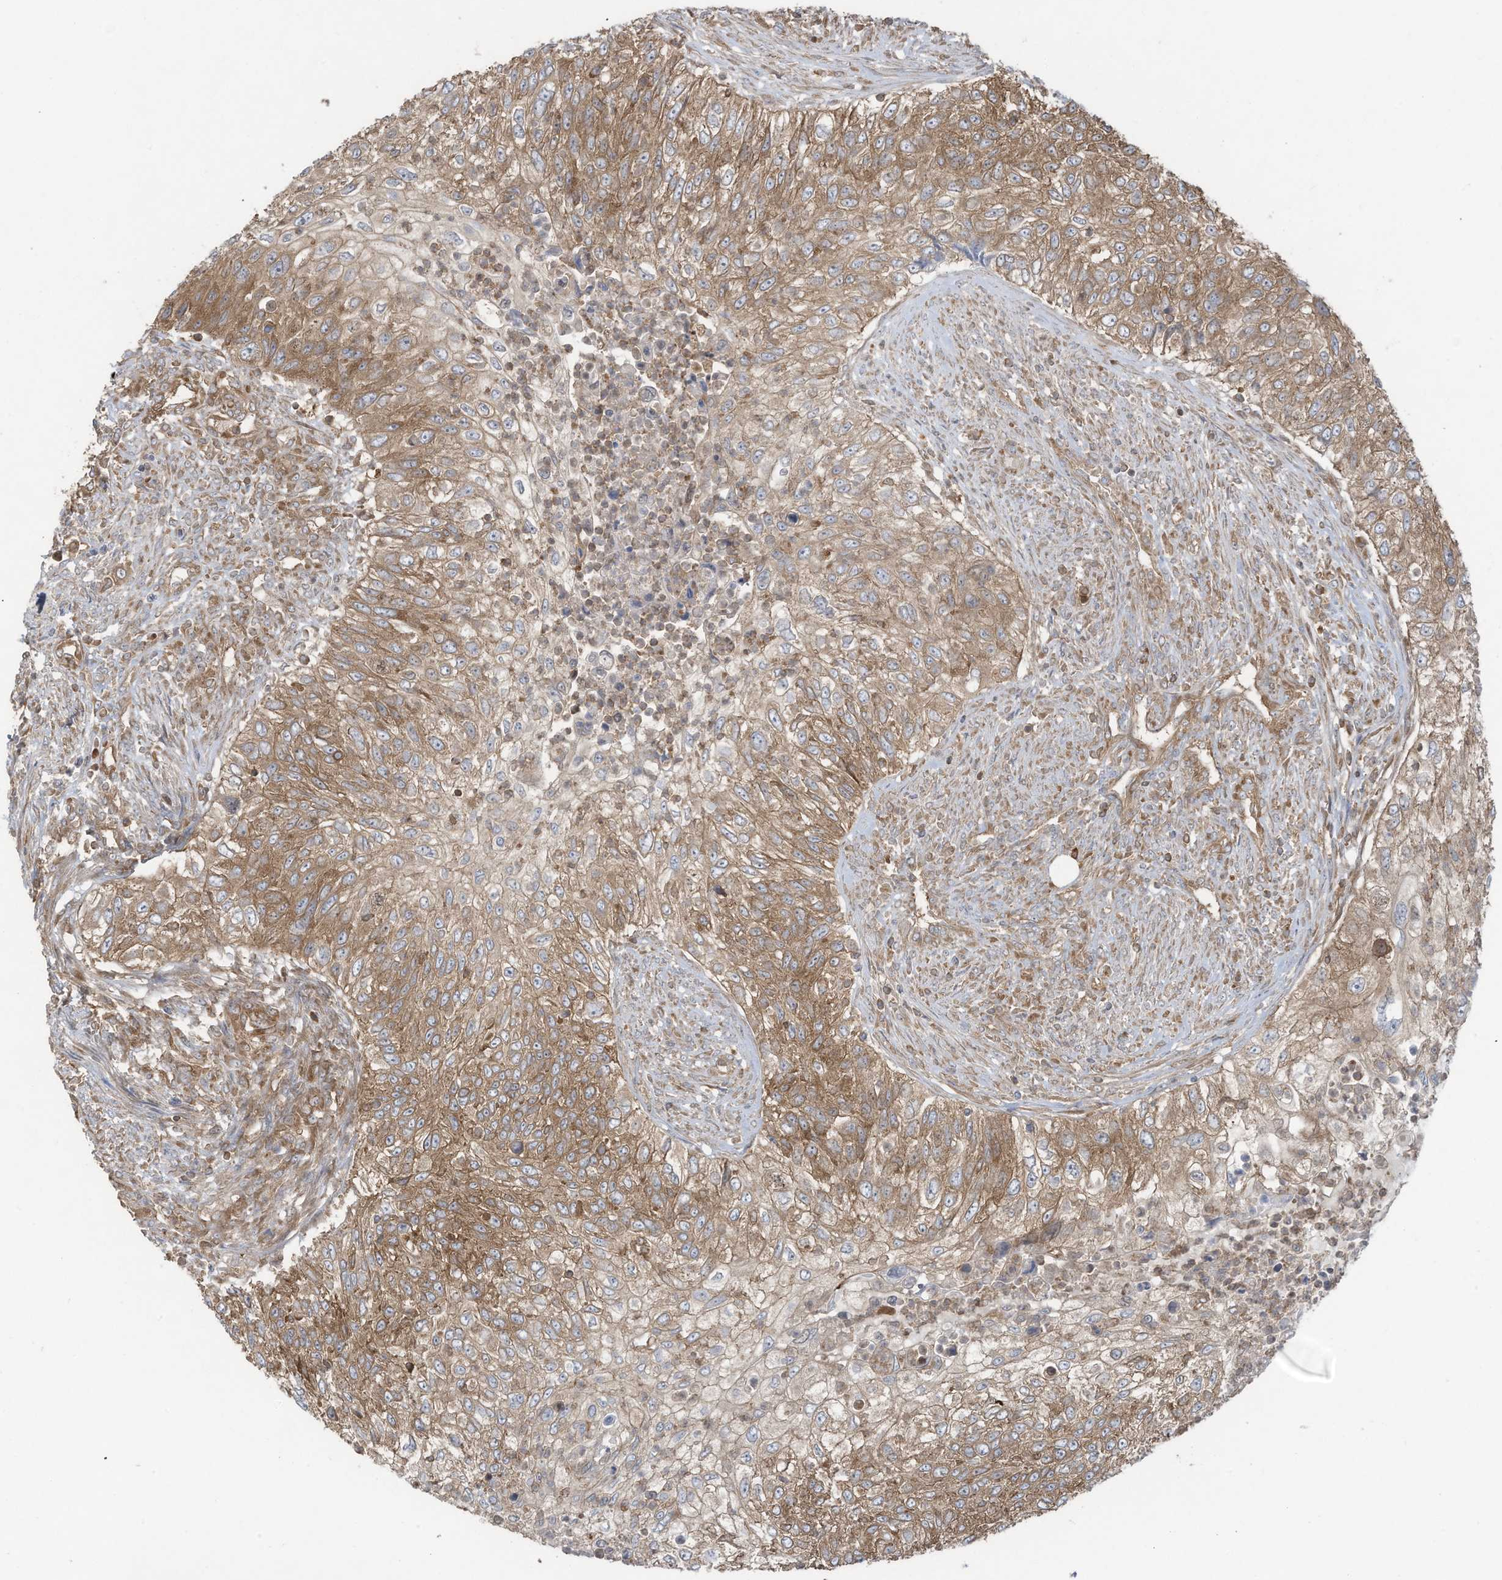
{"staining": {"intensity": "moderate", "quantity": "25%-75%", "location": "cytoplasmic/membranous,nuclear"}, "tissue": "urothelial cancer", "cell_type": "Tumor cells", "image_type": "cancer", "snomed": [{"axis": "morphology", "description": "Urothelial carcinoma, High grade"}, {"axis": "topography", "description": "Urinary bladder"}], "caption": "Moderate cytoplasmic/membranous and nuclear expression is appreciated in about 25%-75% of tumor cells in urothelial cancer.", "gene": "OLA1", "patient": {"sex": "female", "age": 60}}